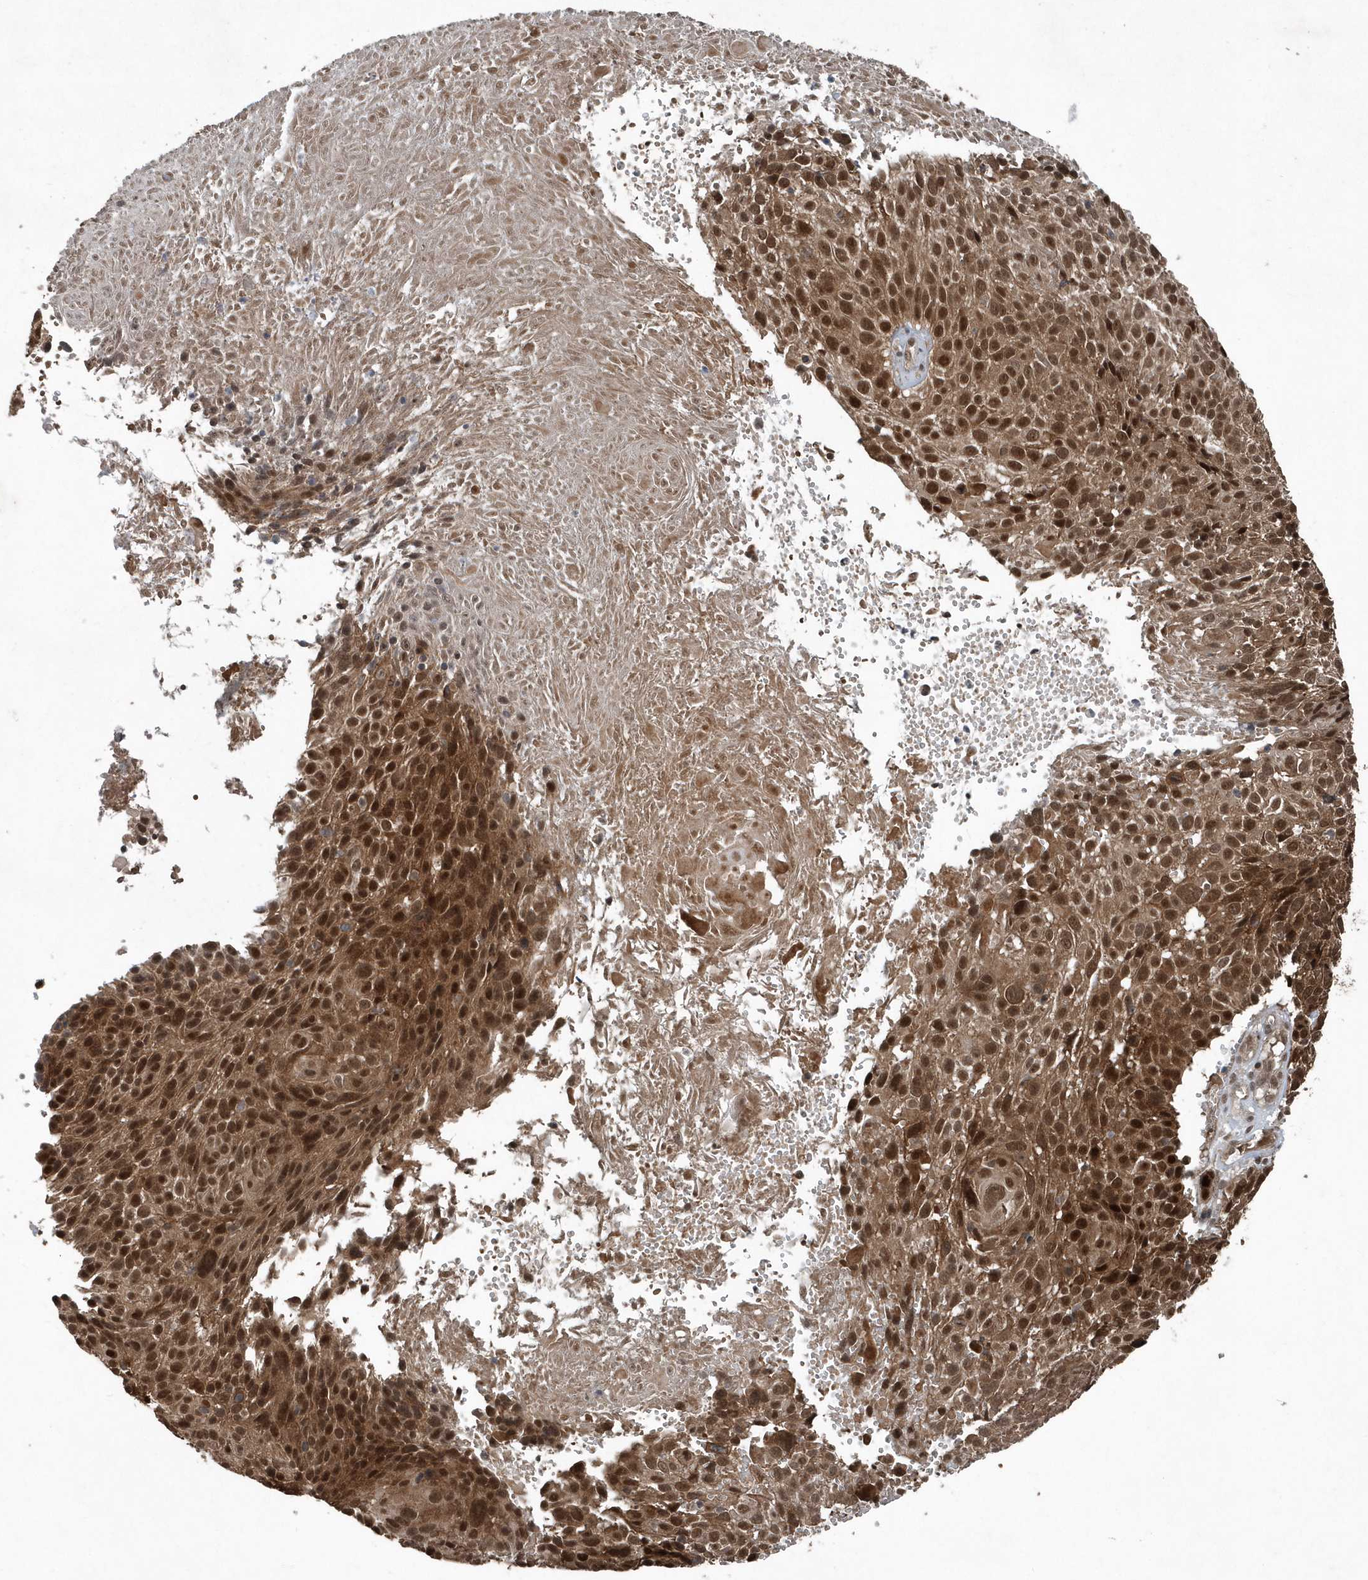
{"staining": {"intensity": "strong", "quantity": ">75%", "location": "cytoplasmic/membranous,nuclear"}, "tissue": "cervical cancer", "cell_type": "Tumor cells", "image_type": "cancer", "snomed": [{"axis": "morphology", "description": "Squamous cell carcinoma, NOS"}, {"axis": "topography", "description": "Cervix"}], "caption": "Immunohistochemistry (IHC) (DAB) staining of cervical cancer (squamous cell carcinoma) demonstrates strong cytoplasmic/membranous and nuclear protein expression in approximately >75% of tumor cells.", "gene": "QTRT2", "patient": {"sex": "female", "age": 74}}